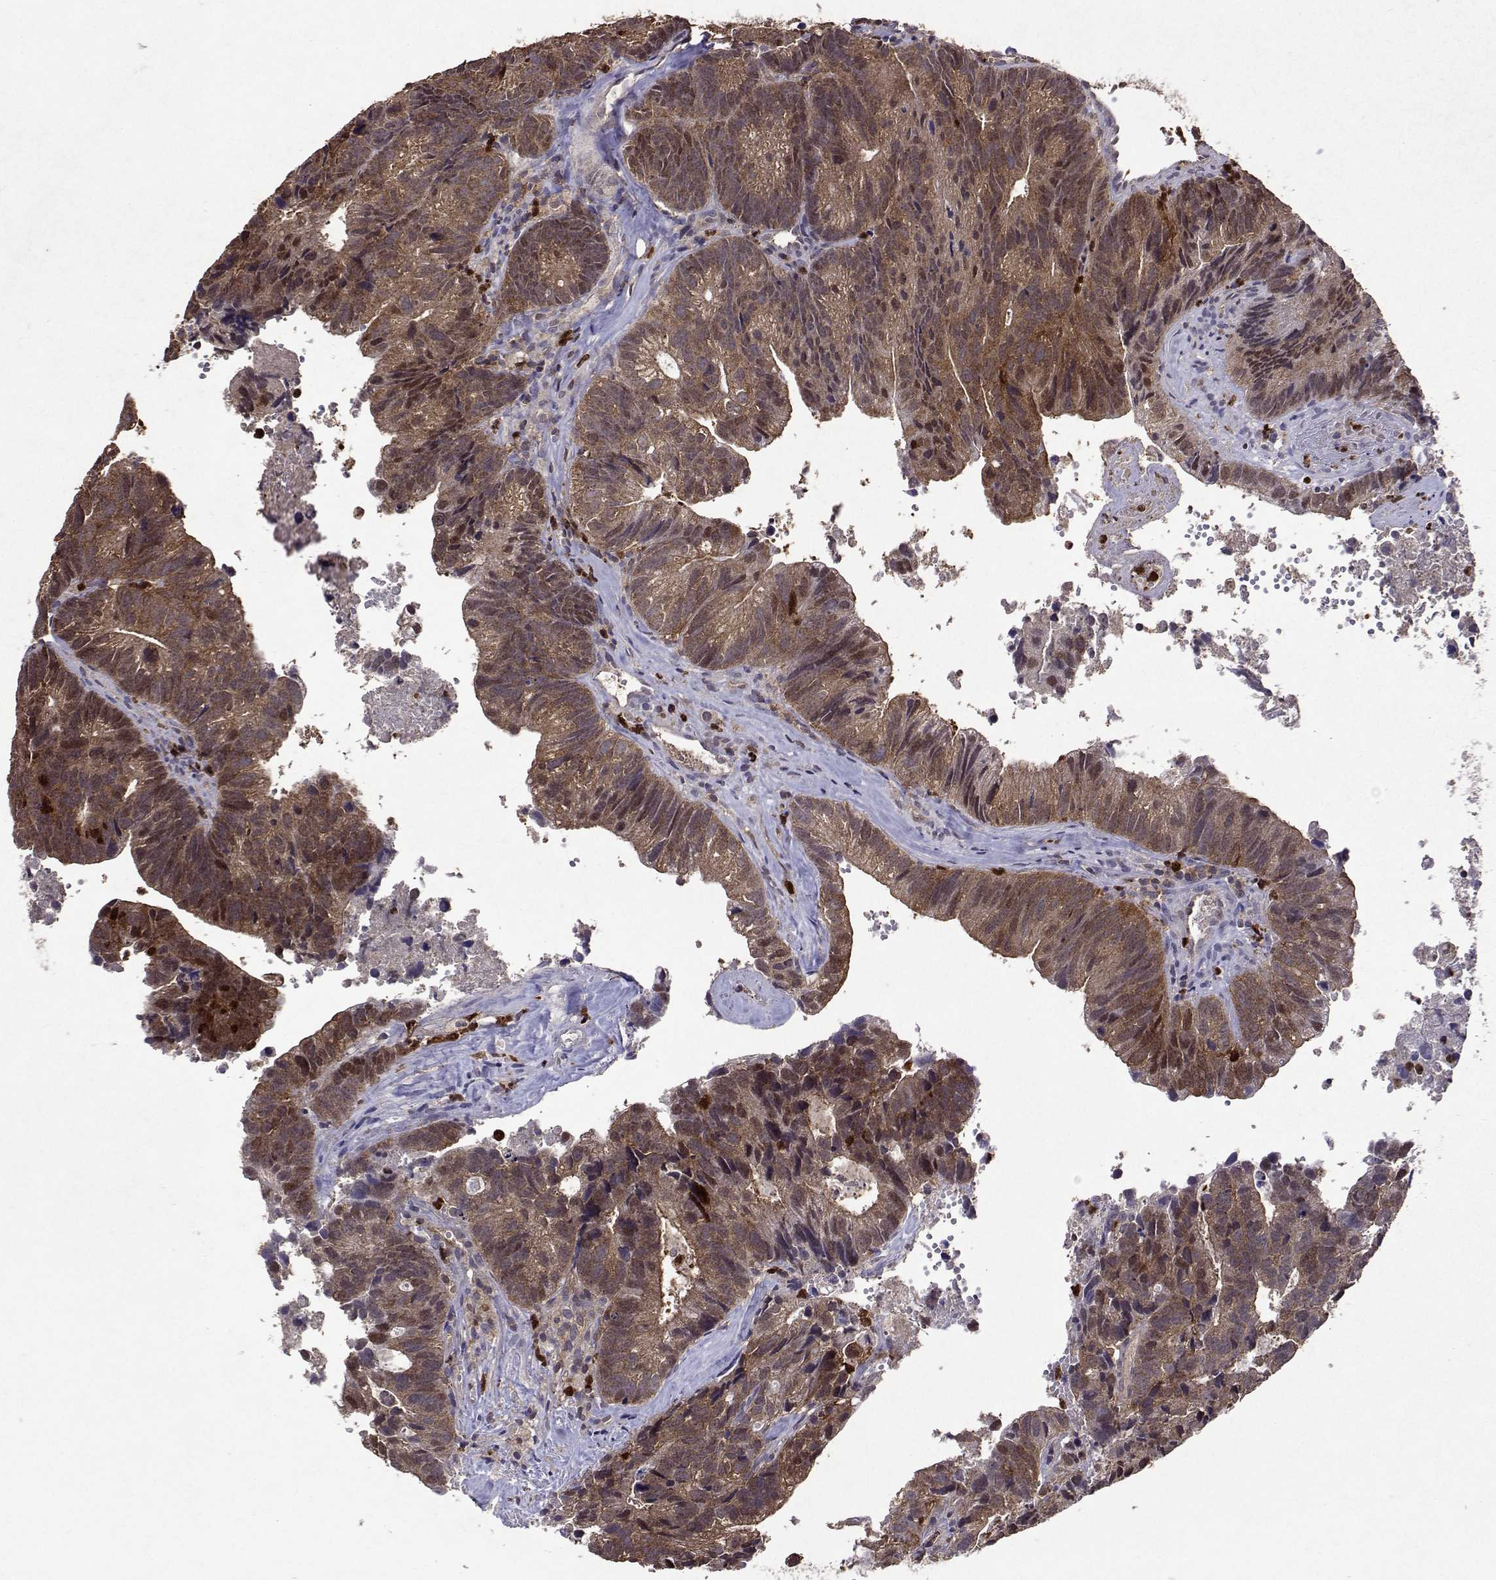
{"staining": {"intensity": "moderate", "quantity": ">75%", "location": "cytoplasmic/membranous"}, "tissue": "head and neck cancer", "cell_type": "Tumor cells", "image_type": "cancer", "snomed": [{"axis": "morphology", "description": "Adenocarcinoma, NOS"}, {"axis": "topography", "description": "Head-Neck"}], "caption": "About >75% of tumor cells in head and neck adenocarcinoma exhibit moderate cytoplasmic/membranous protein positivity as visualized by brown immunohistochemical staining.", "gene": "APAF1", "patient": {"sex": "male", "age": 62}}